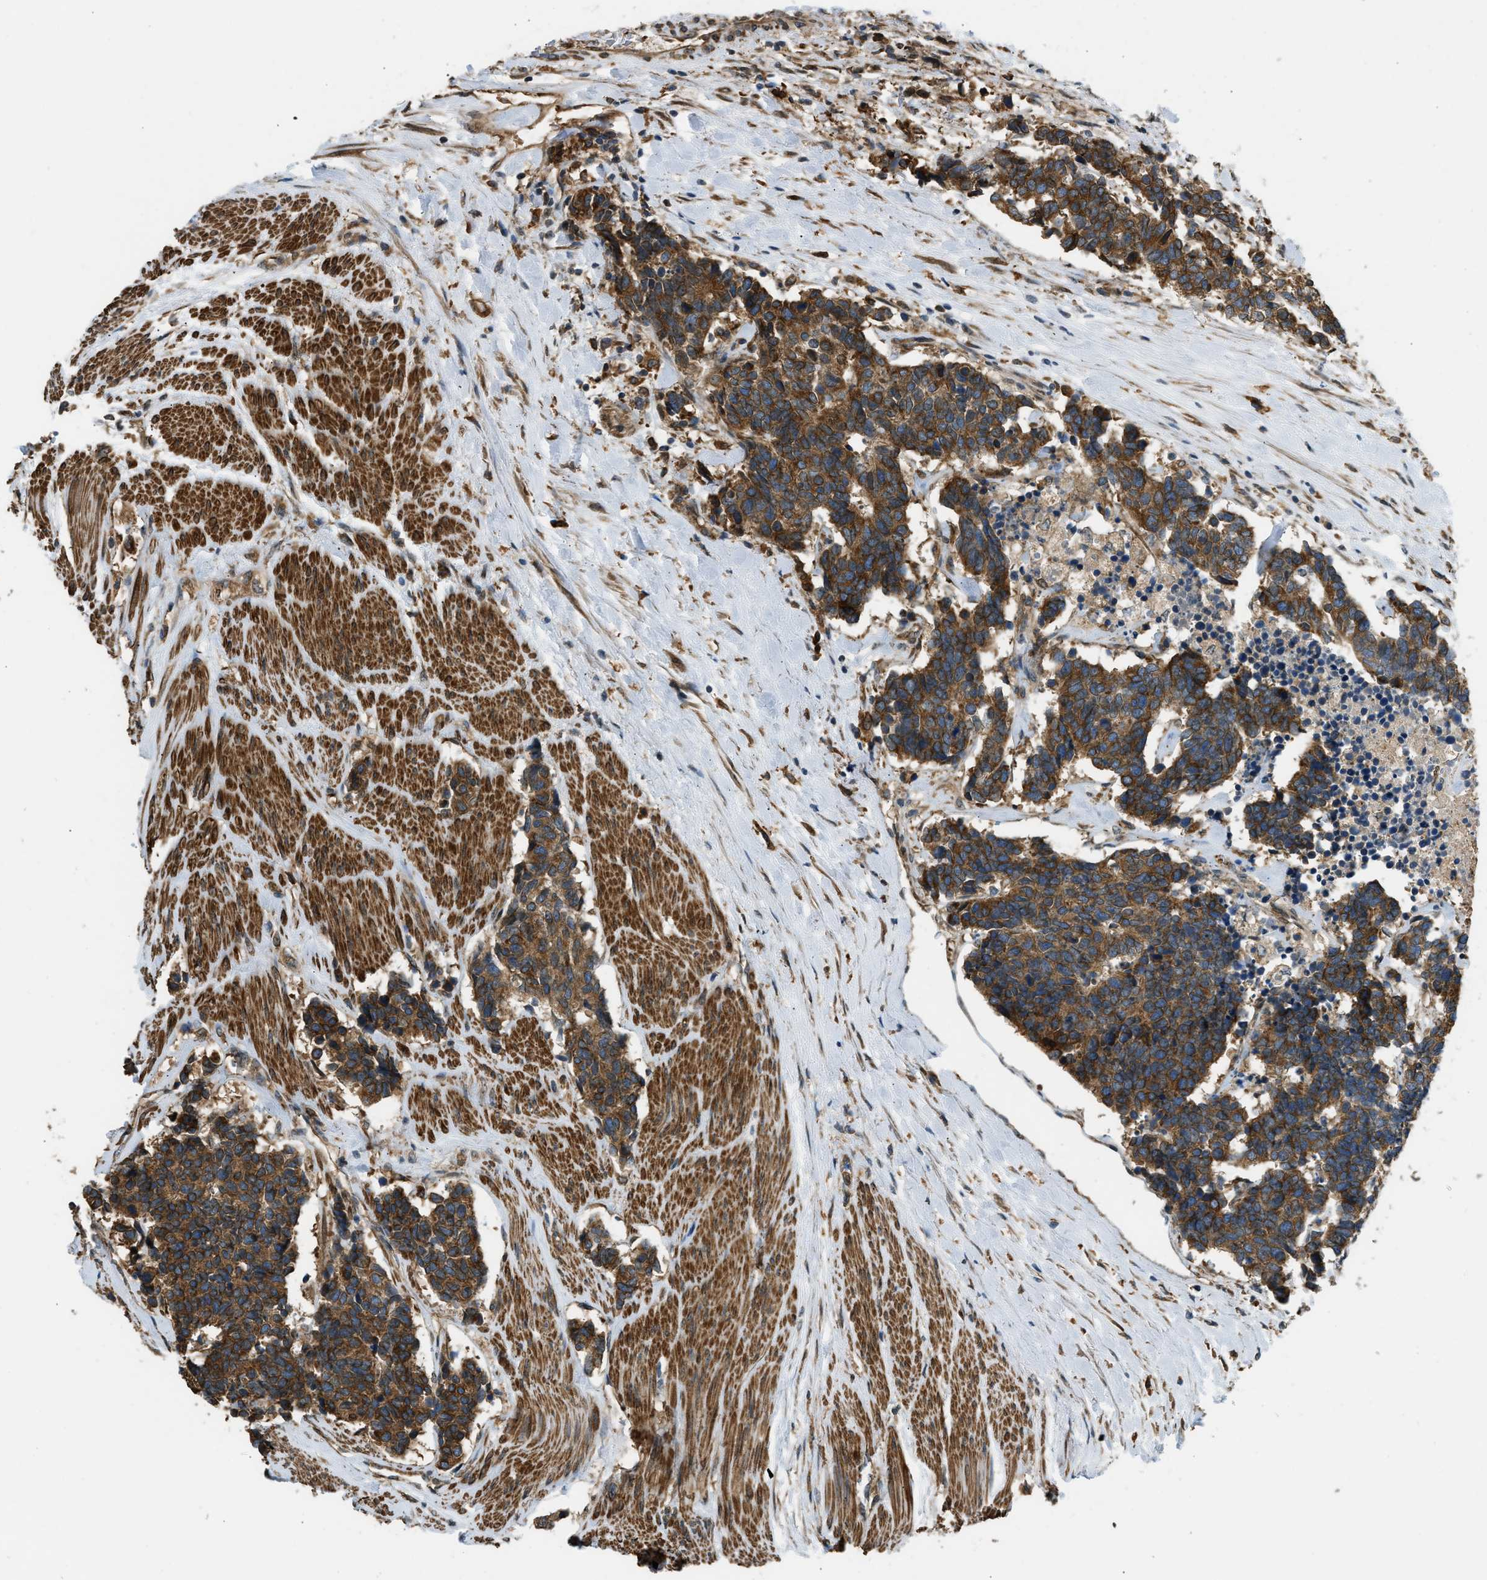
{"staining": {"intensity": "strong", "quantity": ">75%", "location": "cytoplasmic/membranous"}, "tissue": "carcinoid", "cell_type": "Tumor cells", "image_type": "cancer", "snomed": [{"axis": "morphology", "description": "Carcinoma, NOS"}, {"axis": "morphology", "description": "Carcinoid, malignant, NOS"}, {"axis": "topography", "description": "Urinary bladder"}], "caption": "Protein expression analysis of malignant carcinoid displays strong cytoplasmic/membranous expression in about >75% of tumor cells. The protein is stained brown, and the nuclei are stained in blue (DAB IHC with brightfield microscopy, high magnification).", "gene": "OS9", "patient": {"sex": "male", "age": 57}}